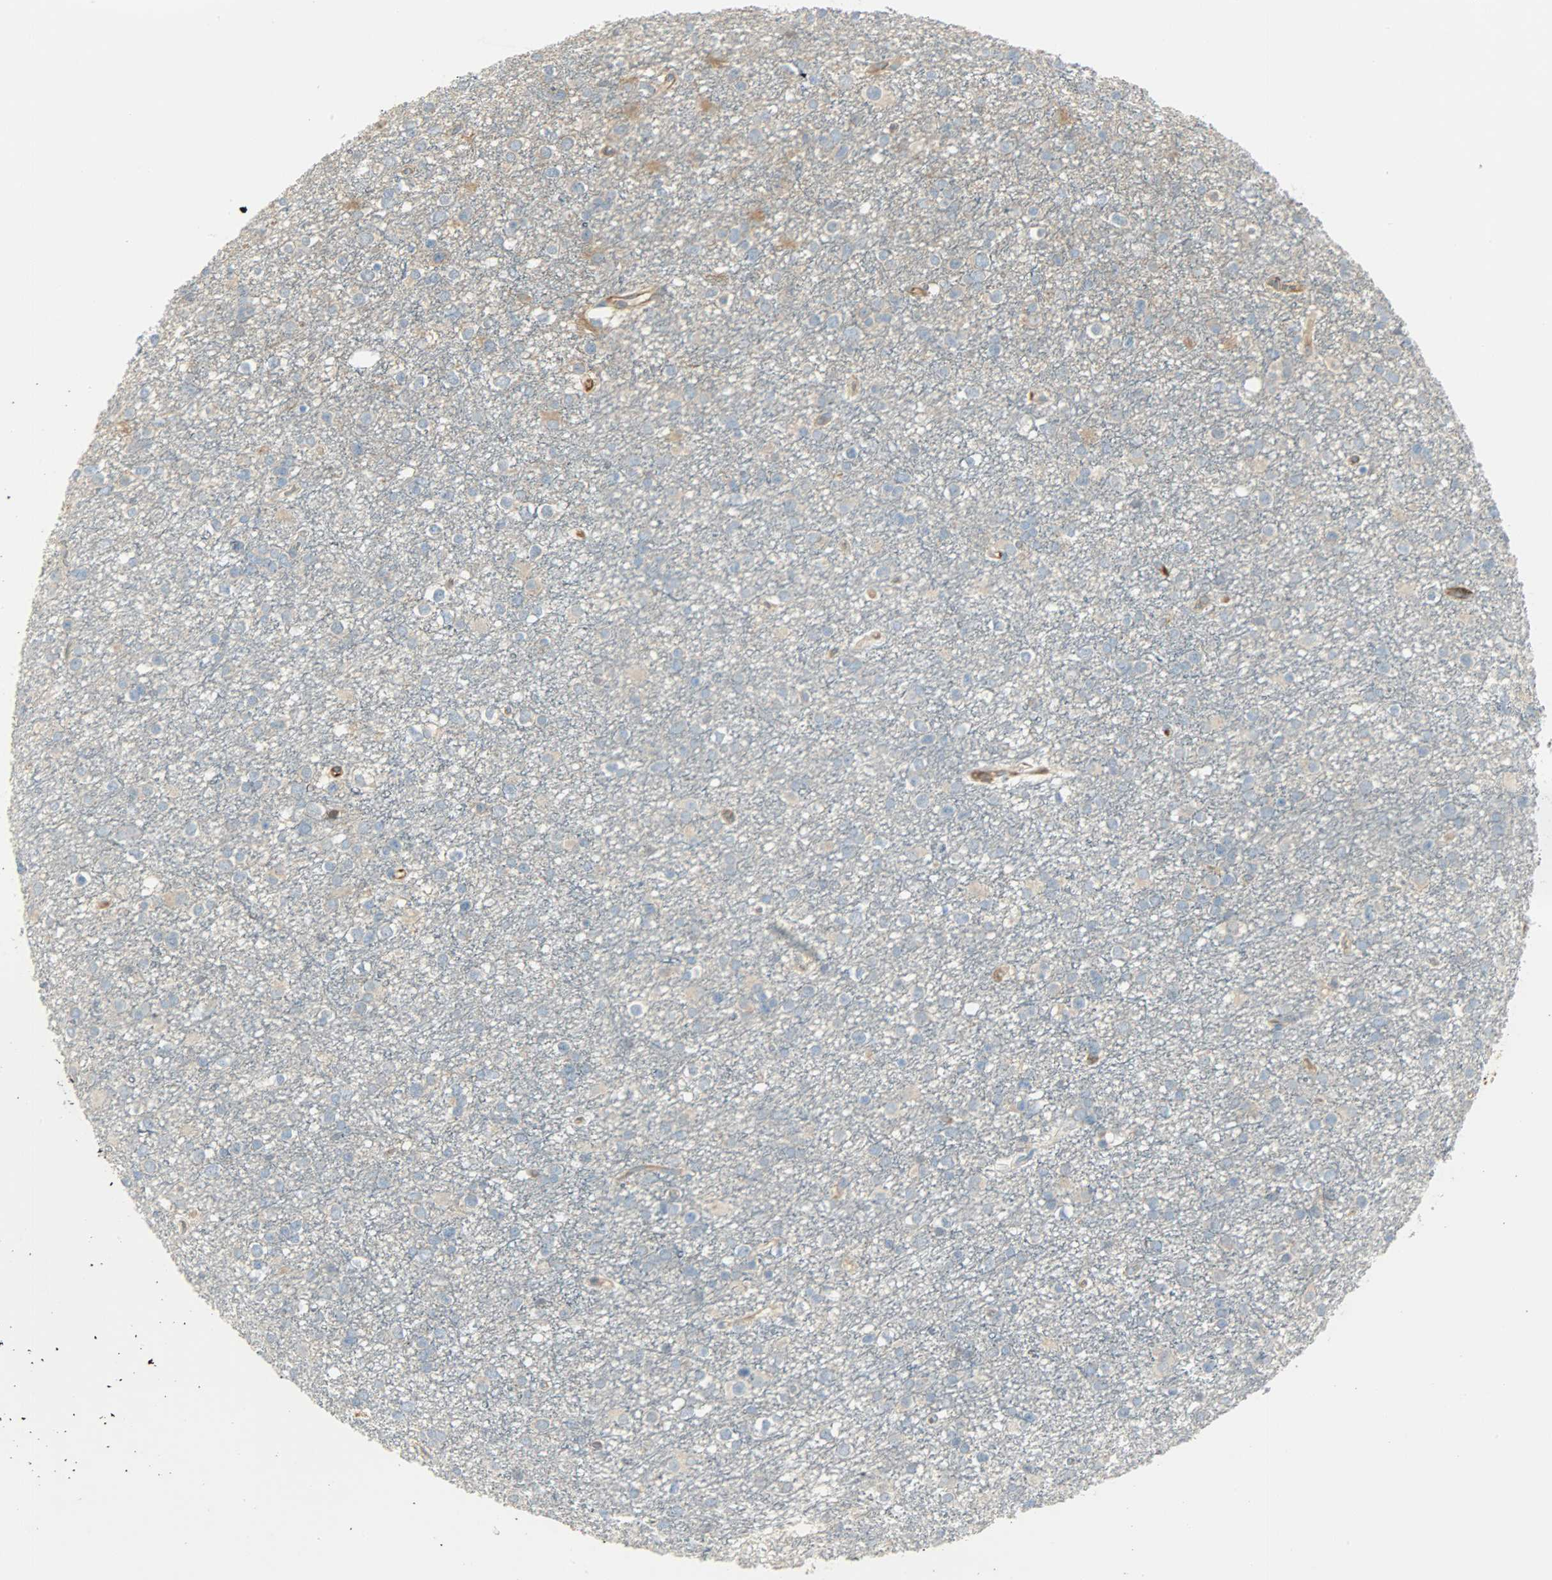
{"staining": {"intensity": "moderate", "quantity": "25%-75%", "location": "cytoplasmic/membranous"}, "tissue": "glioma", "cell_type": "Tumor cells", "image_type": "cancer", "snomed": [{"axis": "morphology", "description": "Glioma, malignant, Low grade"}, {"axis": "topography", "description": "Brain"}], "caption": "DAB immunohistochemical staining of human malignant low-grade glioma displays moderate cytoplasmic/membranous protein positivity in about 25%-75% of tumor cells.", "gene": "WARS1", "patient": {"sex": "male", "age": 42}}